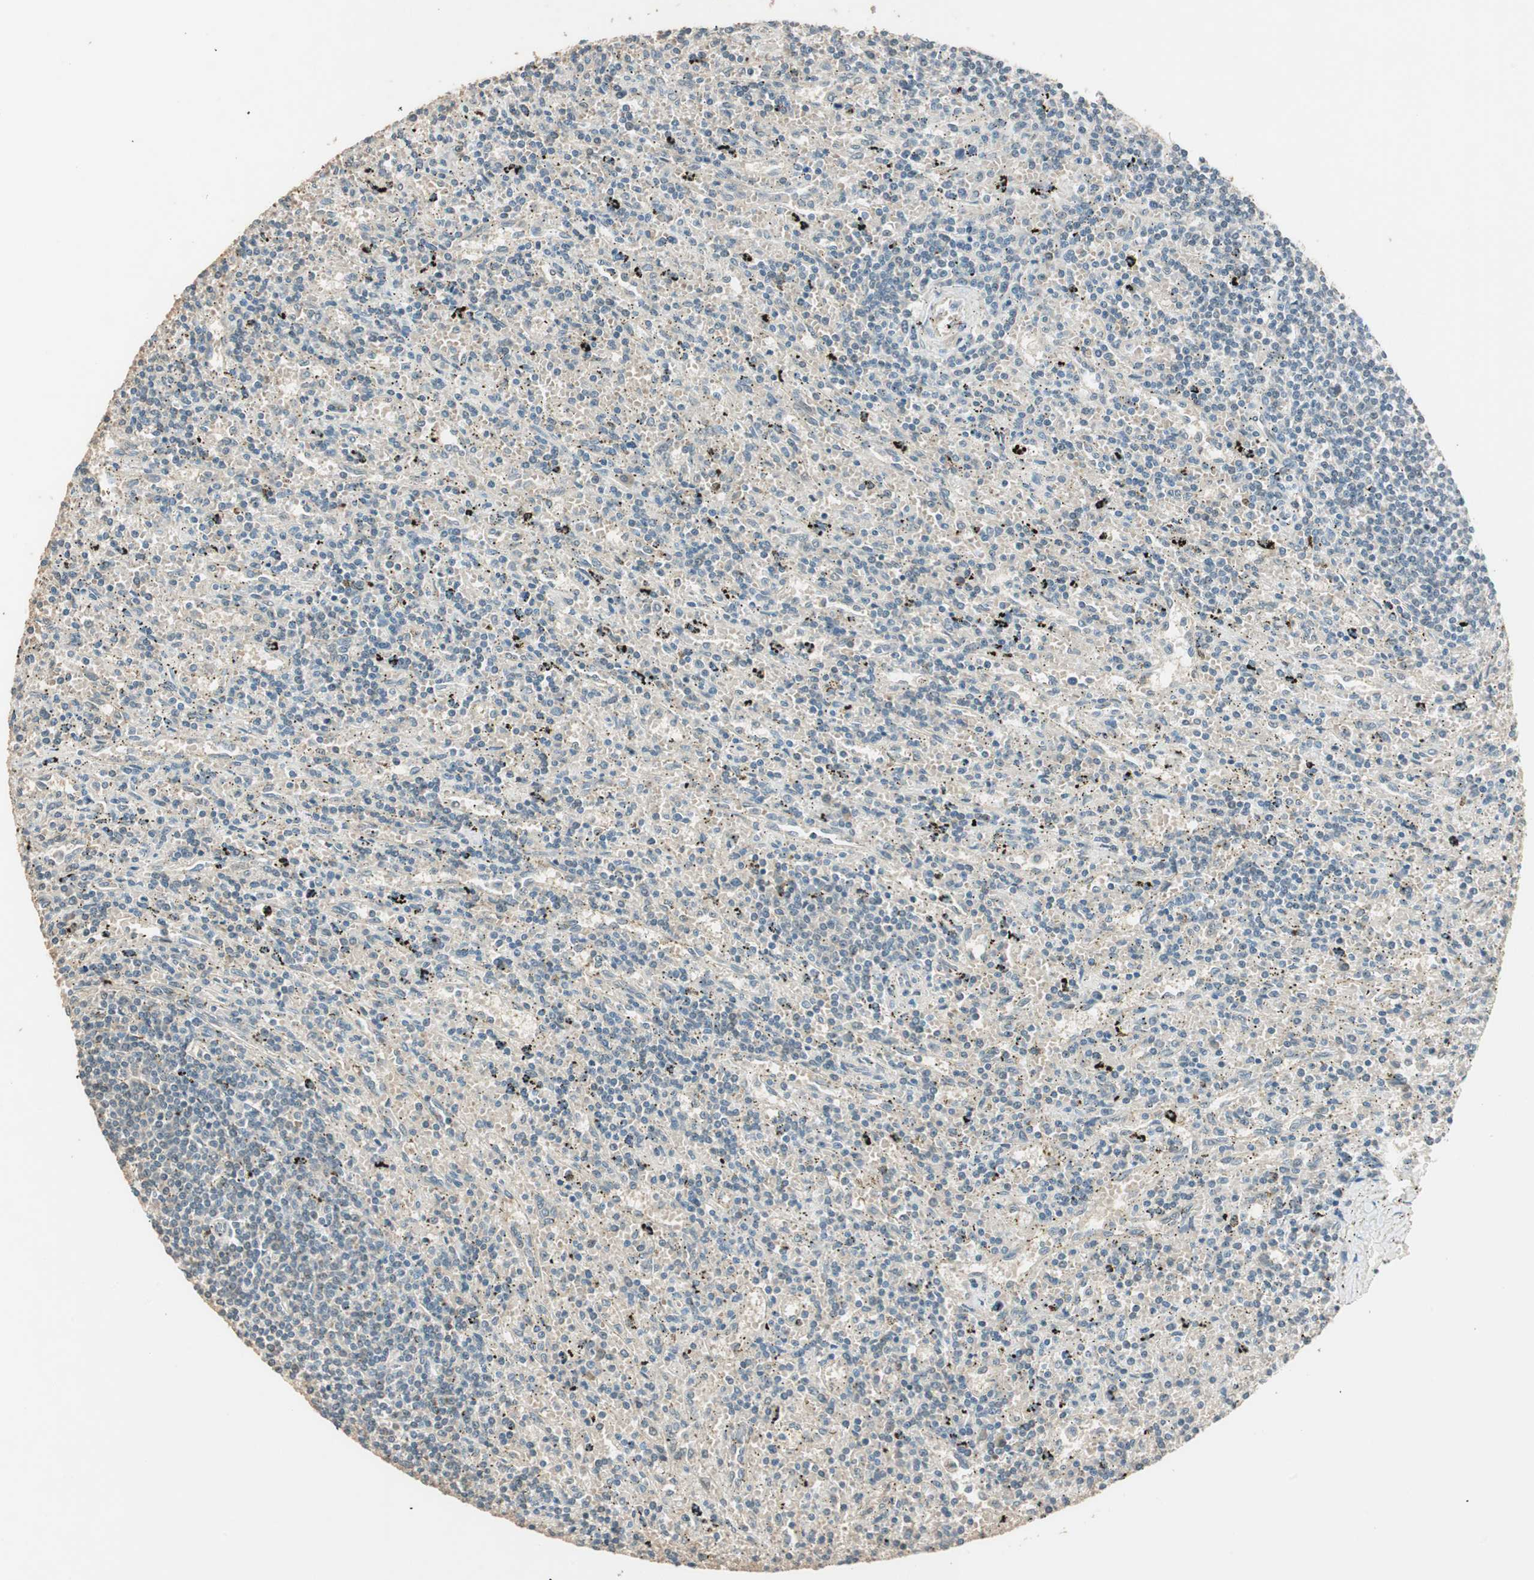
{"staining": {"intensity": "negative", "quantity": "none", "location": "none"}, "tissue": "lymphoma", "cell_type": "Tumor cells", "image_type": "cancer", "snomed": [{"axis": "morphology", "description": "Malignant lymphoma, non-Hodgkin's type, Low grade"}, {"axis": "topography", "description": "Spleen"}], "caption": "IHC histopathology image of low-grade malignant lymphoma, non-Hodgkin's type stained for a protein (brown), which reveals no positivity in tumor cells.", "gene": "USP5", "patient": {"sex": "male", "age": 76}}